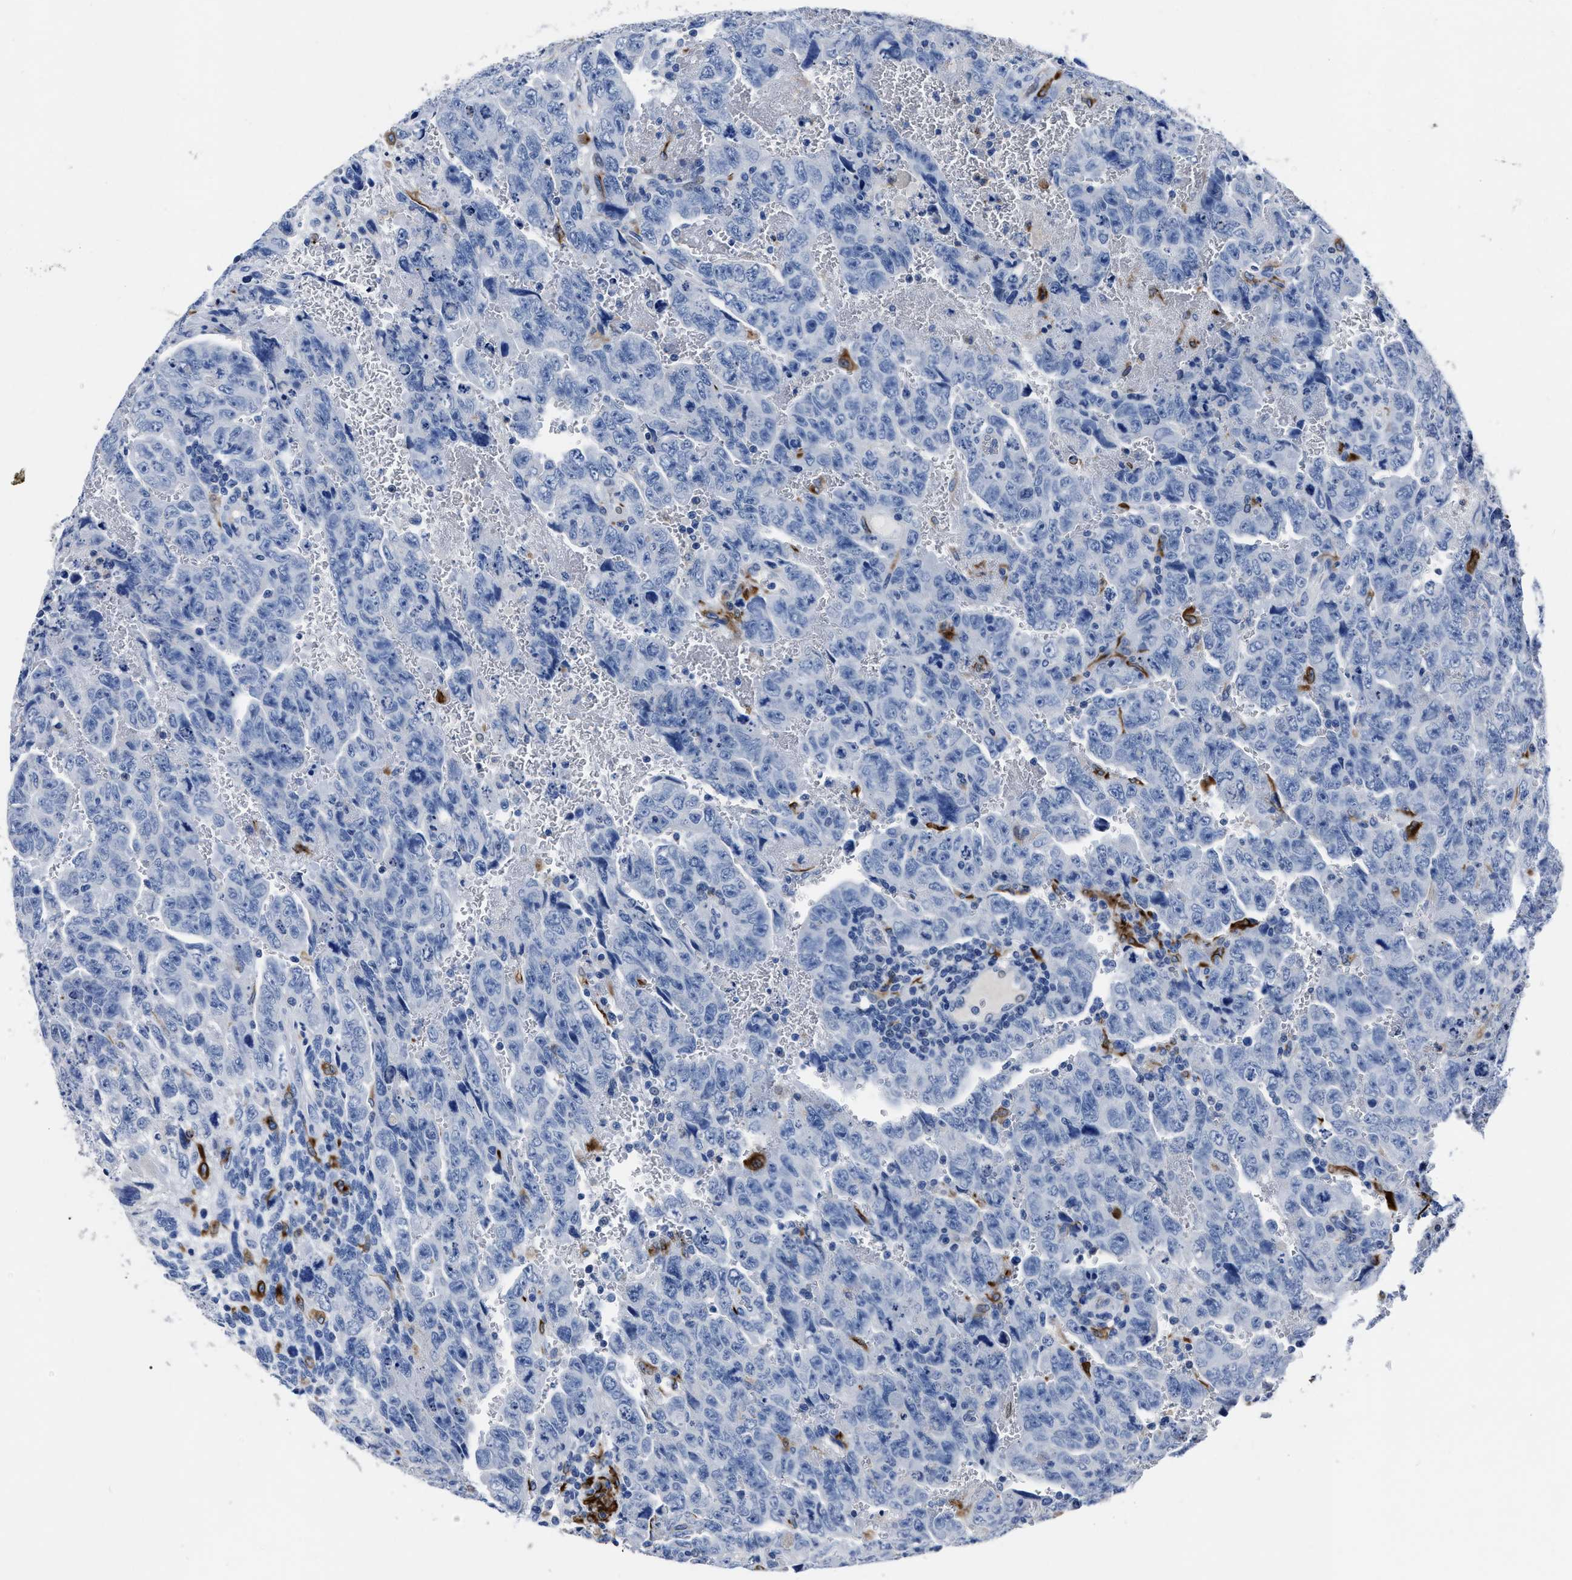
{"staining": {"intensity": "negative", "quantity": "none", "location": "none"}, "tissue": "testis cancer", "cell_type": "Tumor cells", "image_type": "cancer", "snomed": [{"axis": "morphology", "description": "Carcinoma, Embryonal, NOS"}, {"axis": "topography", "description": "Testis"}], "caption": "Protein analysis of testis embryonal carcinoma demonstrates no significant staining in tumor cells.", "gene": "OR10G3", "patient": {"sex": "male", "age": 28}}